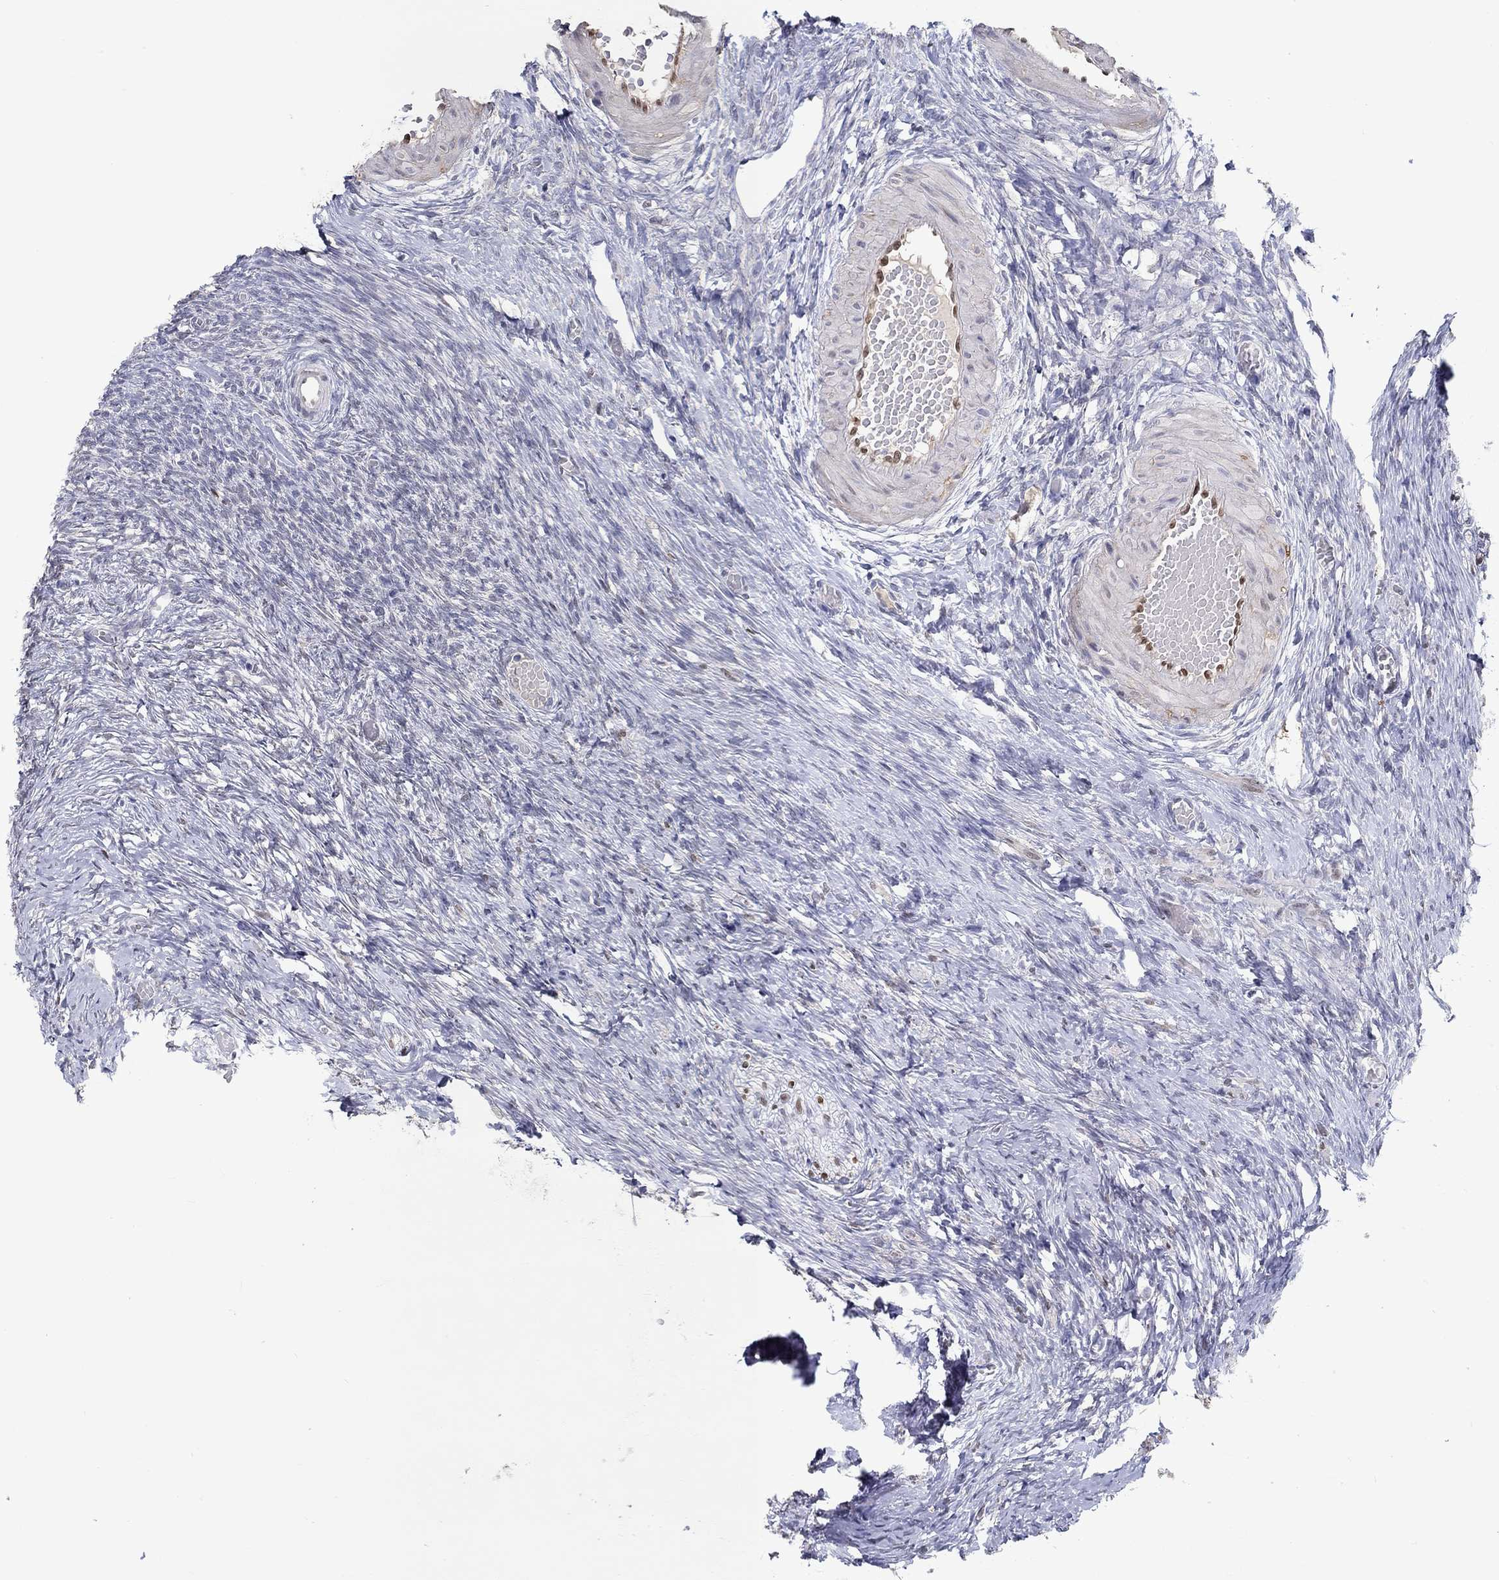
{"staining": {"intensity": "negative", "quantity": "none", "location": "none"}, "tissue": "ovary", "cell_type": "Follicle cells", "image_type": "normal", "snomed": [{"axis": "morphology", "description": "Normal tissue, NOS"}, {"axis": "topography", "description": "Ovary"}], "caption": "Micrograph shows no significant protein staining in follicle cells of benign ovary.", "gene": "FGF2", "patient": {"sex": "female", "age": 27}}